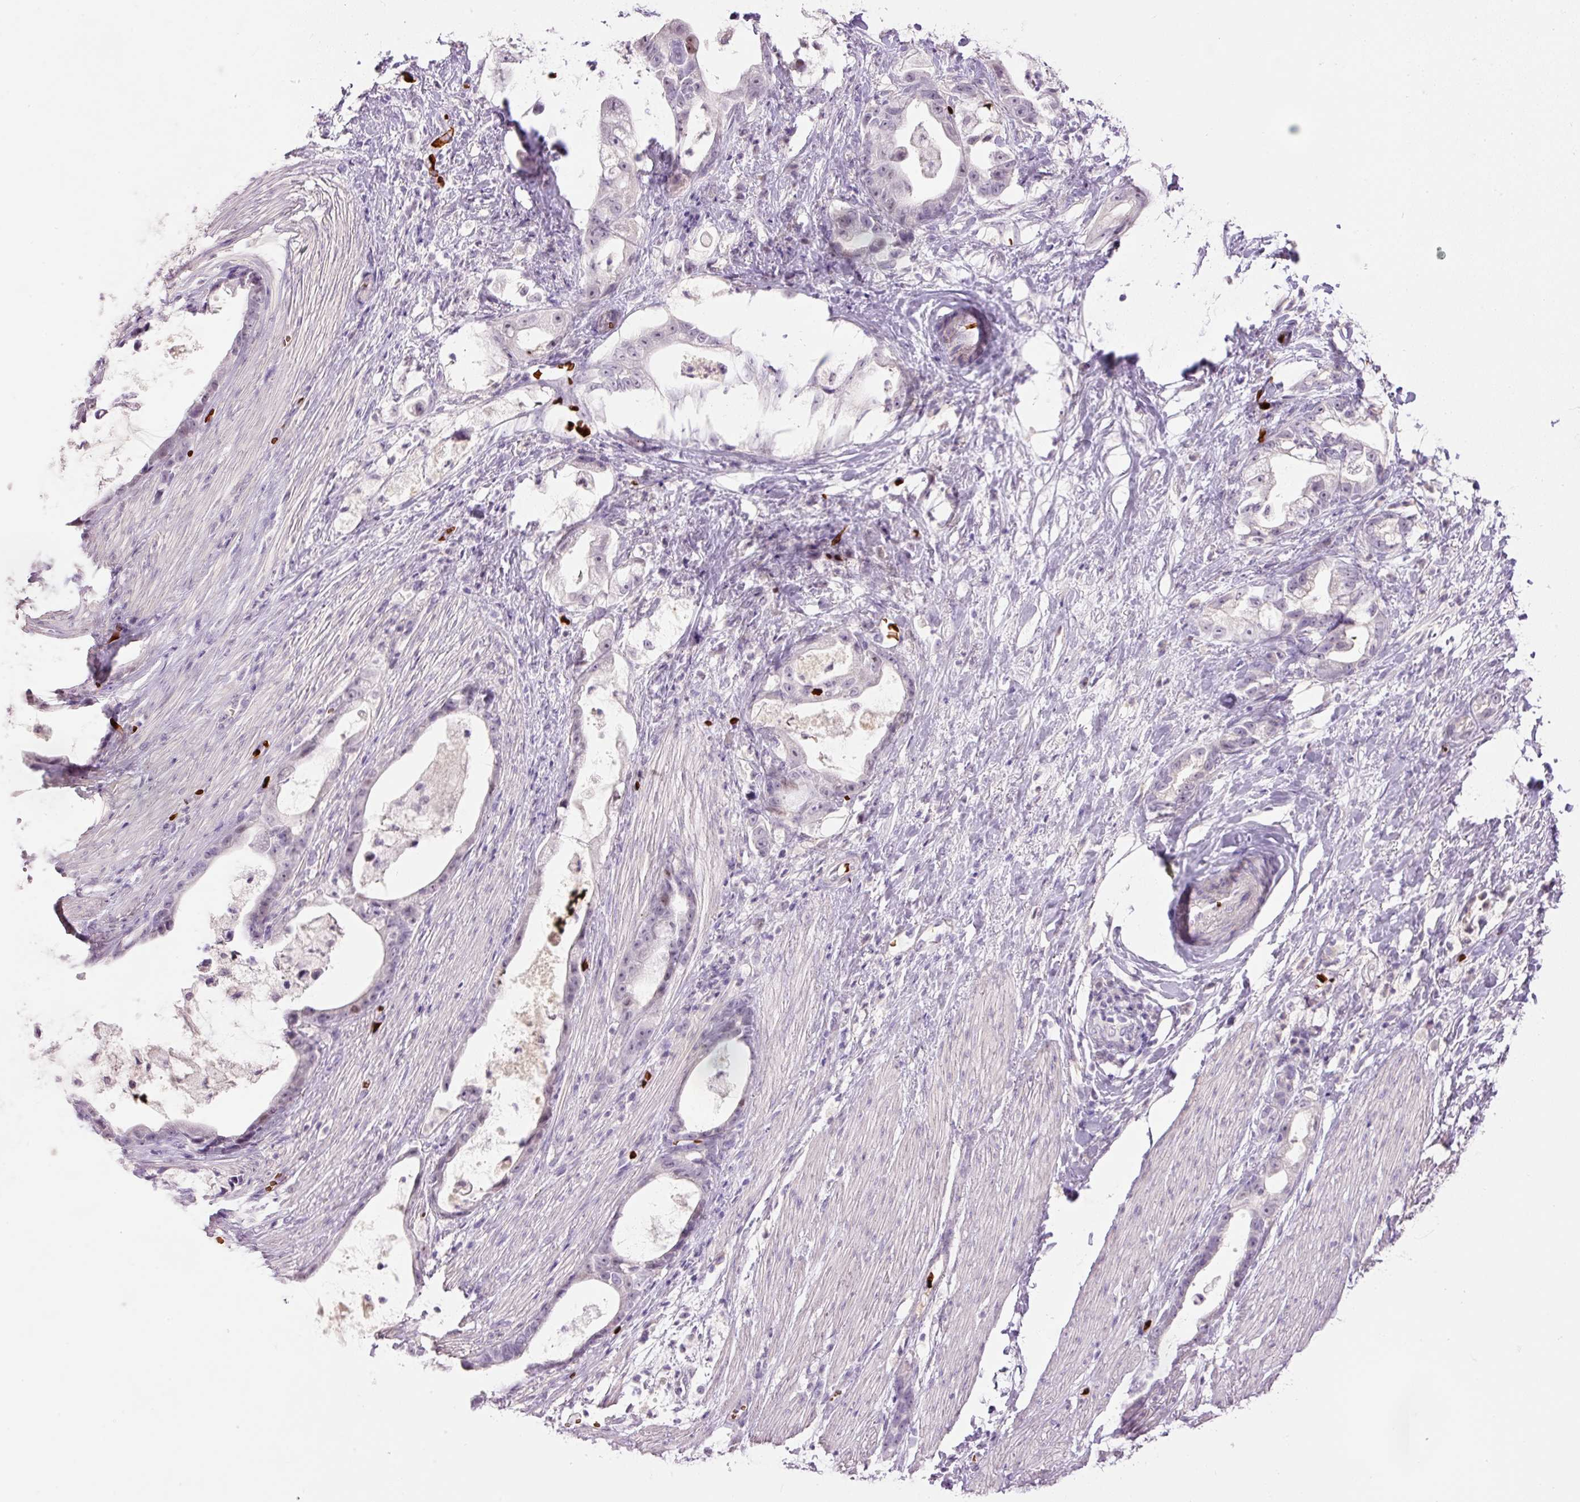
{"staining": {"intensity": "moderate", "quantity": "<25%", "location": "nuclear"}, "tissue": "stomach cancer", "cell_type": "Tumor cells", "image_type": "cancer", "snomed": [{"axis": "morphology", "description": "Adenocarcinoma, NOS"}, {"axis": "topography", "description": "Stomach"}], "caption": "IHC image of neoplastic tissue: human adenocarcinoma (stomach) stained using immunohistochemistry (IHC) exhibits low levels of moderate protein expression localized specifically in the nuclear of tumor cells, appearing as a nuclear brown color.", "gene": "LY6G6D", "patient": {"sex": "male", "age": 55}}